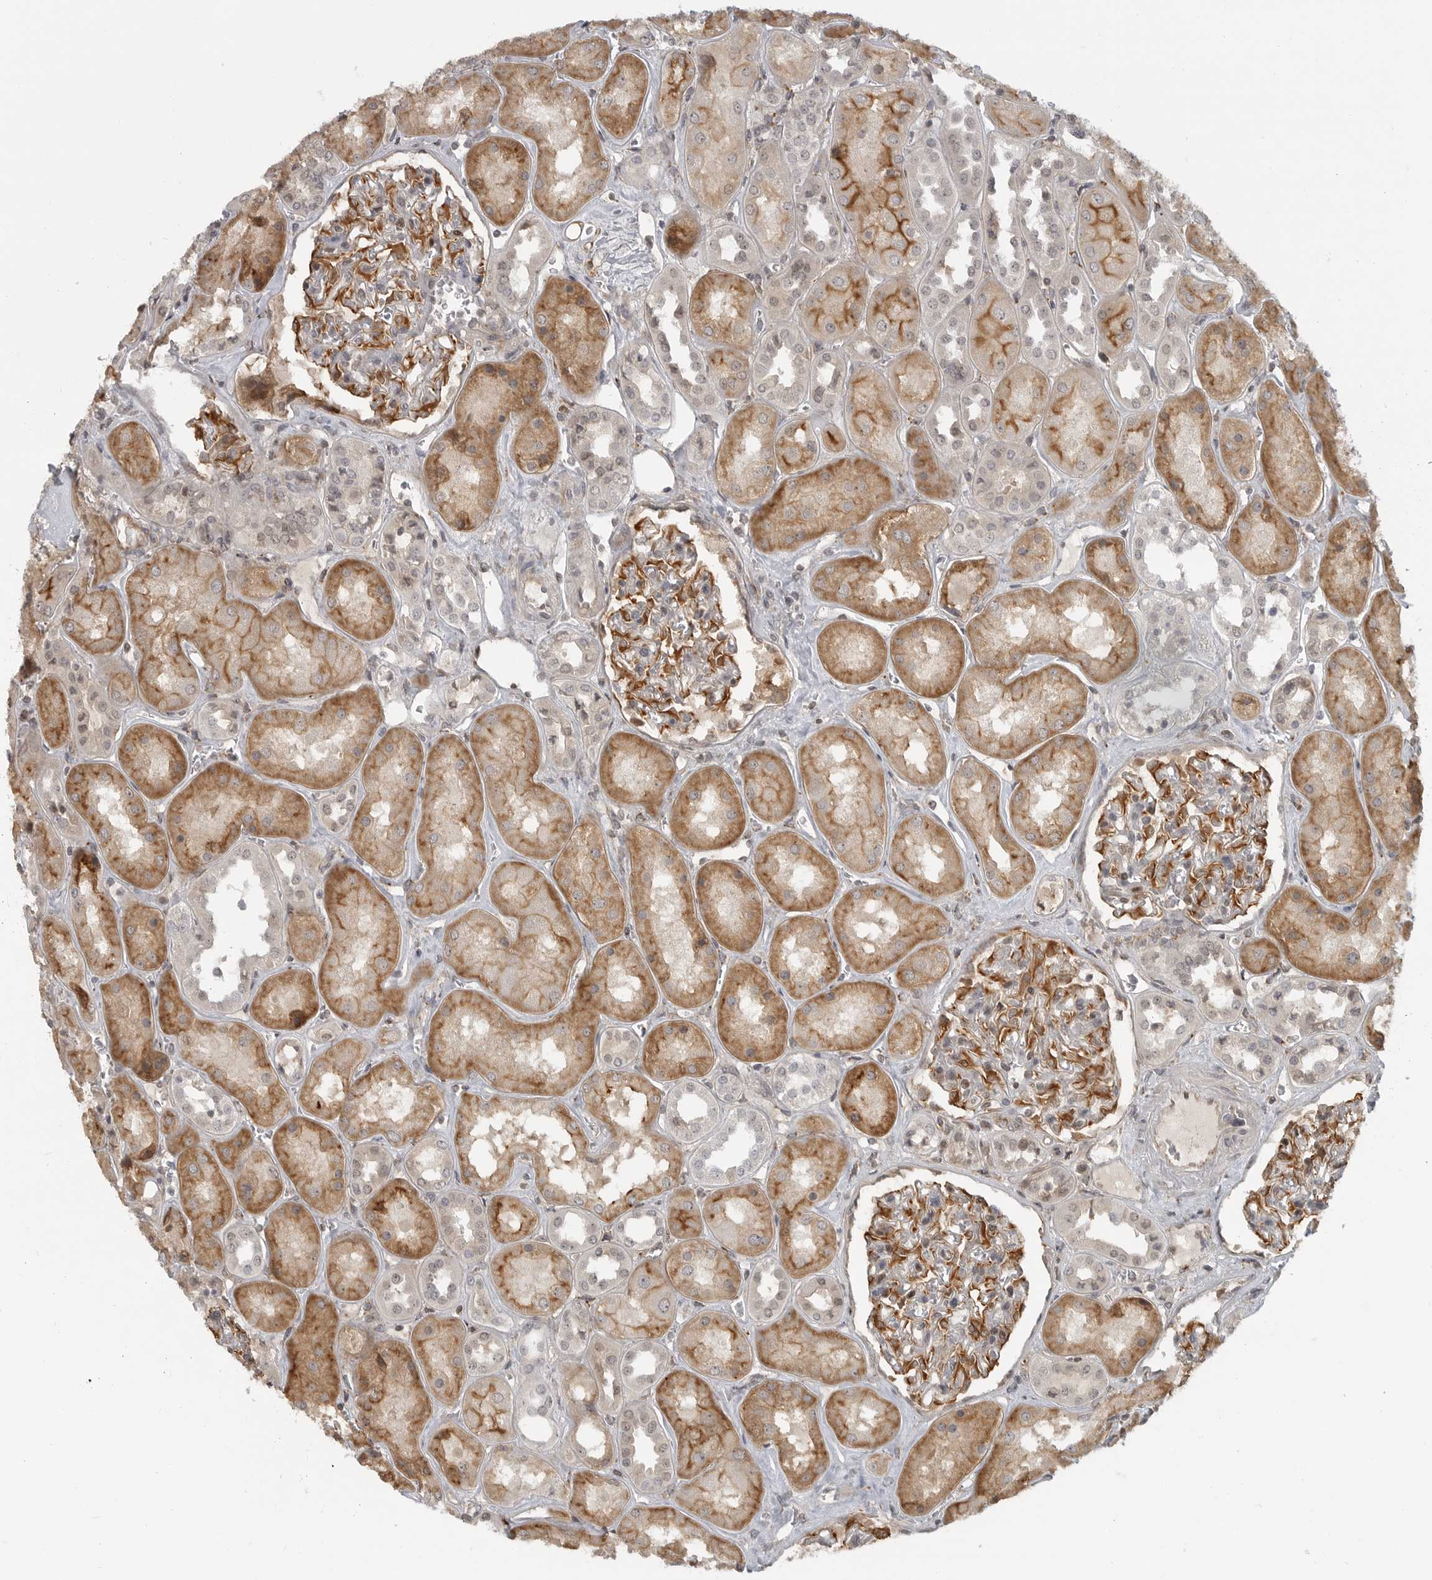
{"staining": {"intensity": "moderate", "quantity": "25%-75%", "location": "cytoplasmic/membranous"}, "tissue": "kidney", "cell_type": "Cells in glomeruli", "image_type": "normal", "snomed": [{"axis": "morphology", "description": "Normal tissue, NOS"}, {"axis": "topography", "description": "Kidney"}], "caption": "Kidney stained for a protein displays moderate cytoplasmic/membranous positivity in cells in glomeruli. Using DAB (3,3'-diaminobenzidine) (brown) and hematoxylin (blue) stains, captured at high magnification using brightfield microscopy.", "gene": "CEP295NL", "patient": {"sex": "male", "age": 70}}